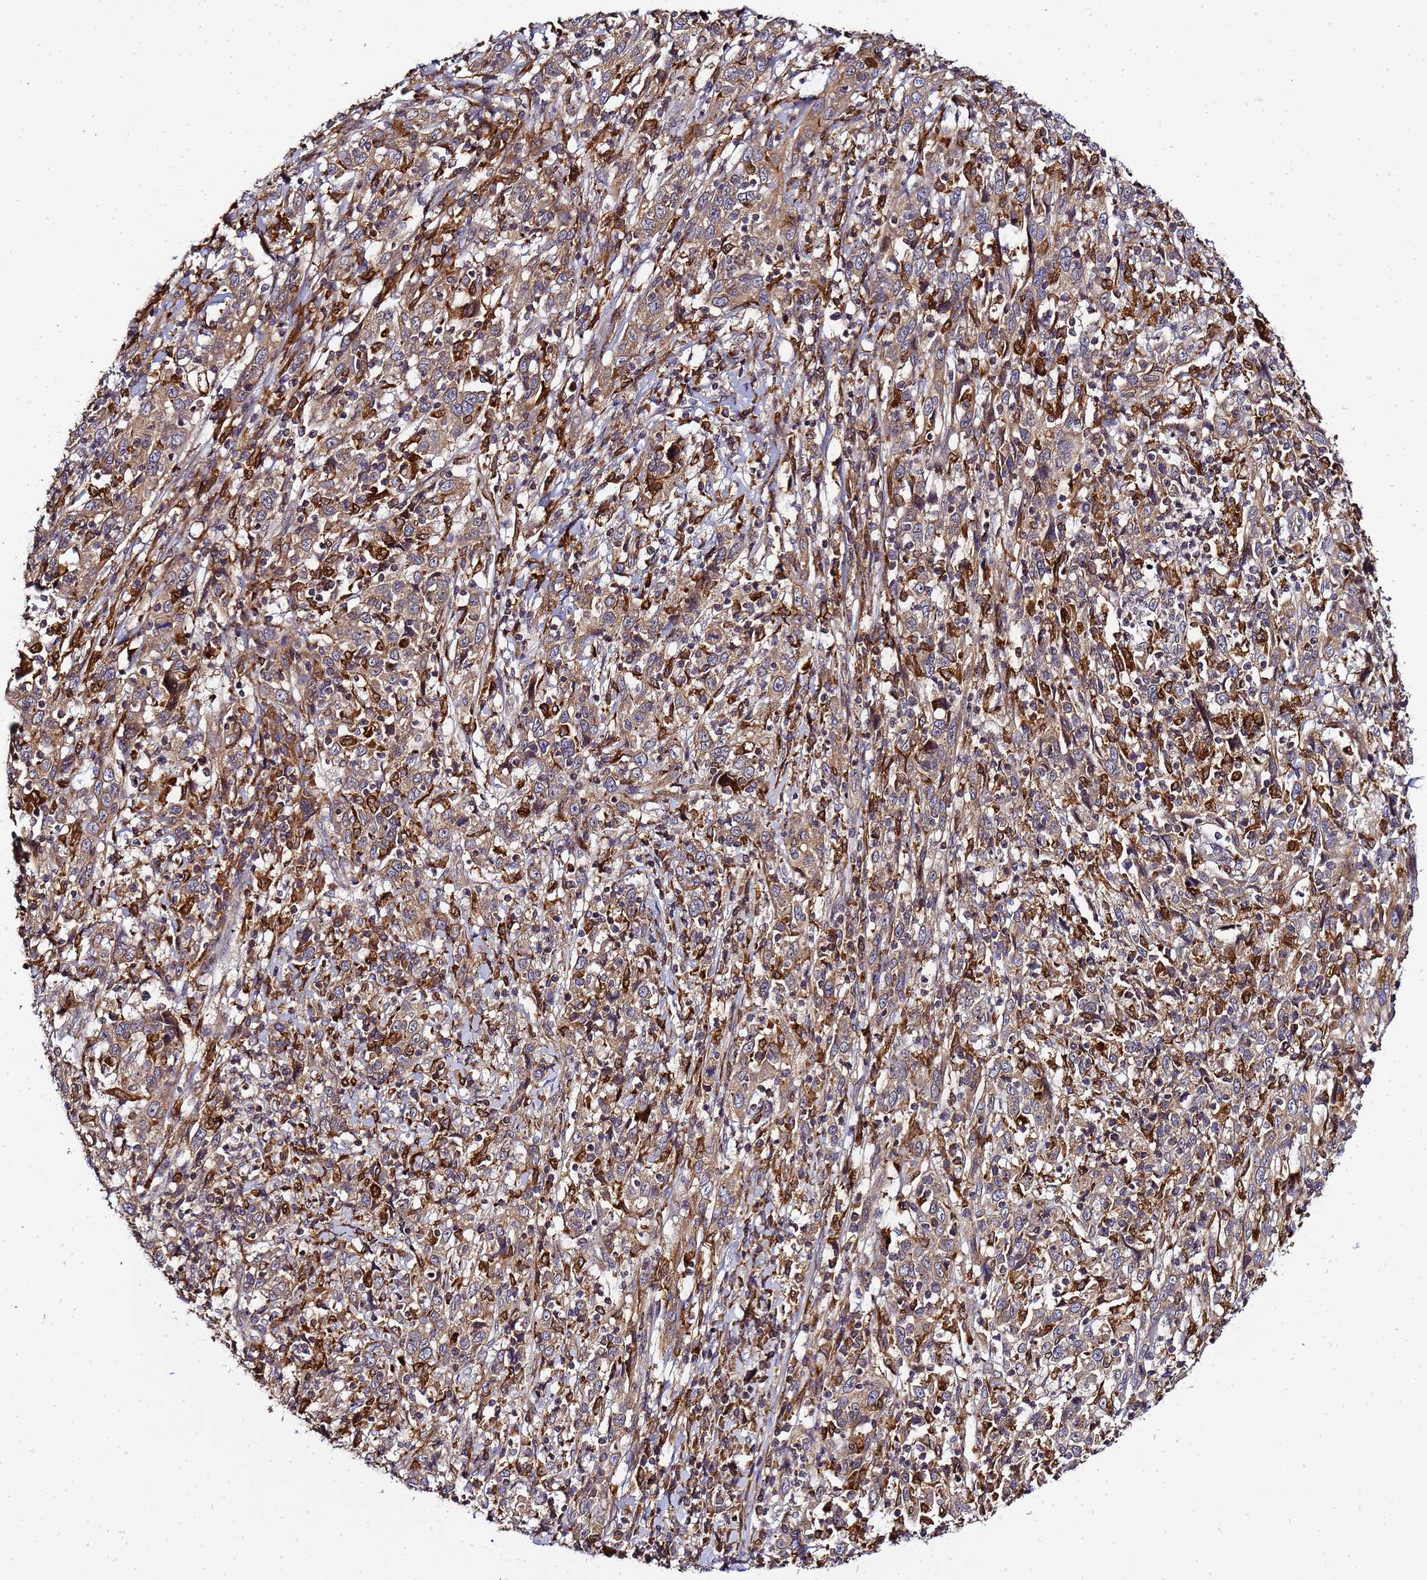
{"staining": {"intensity": "moderate", "quantity": ">75%", "location": "cytoplasmic/membranous"}, "tissue": "cervical cancer", "cell_type": "Tumor cells", "image_type": "cancer", "snomed": [{"axis": "morphology", "description": "Squamous cell carcinoma, NOS"}, {"axis": "topography", "description": "Cervix"}], "caption": "Approximately >75% of tumor cells in cervical squamous cell carcinoma display moderate cytoplasmic/membranous protein staining as visualized by brown immunohistochemical staining.", "gene": "ADPGK", "patient": {"sex": "female", "age": 46}}